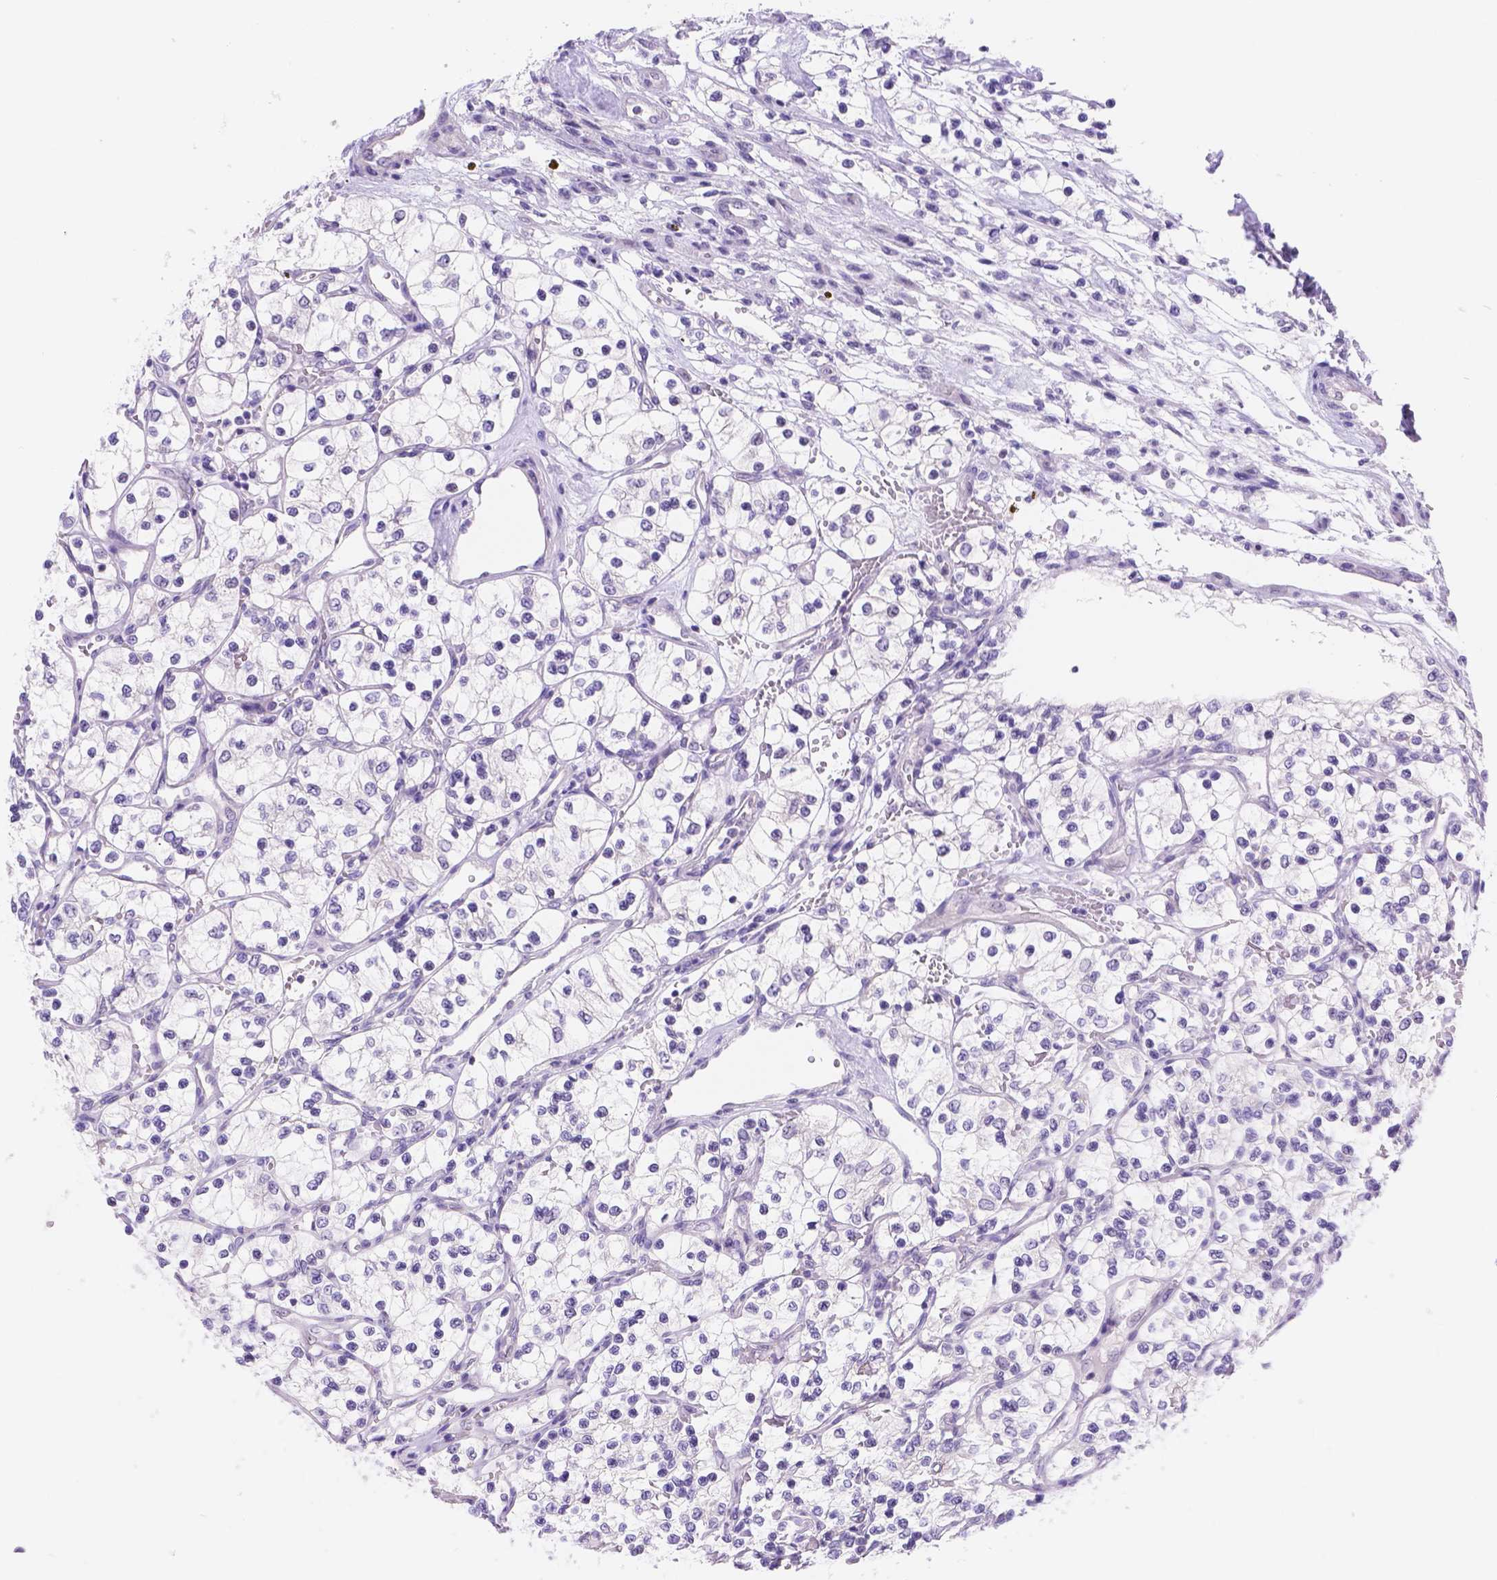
{"staining": {"intensity": "negative", "quantity": "none", "location": "none"}, "tissue": "renal cancer", "cell_type": "Tumor cells", "image_type": "cancer", "snomed": [{"axis": "morphology", "description": "Adenocarcinoma, NOS"}, {"axis": "topography", "description": "Kidney"}], "caption": "IHC image of neoplastic tissue: human renal adenocarcinoma stained with DAB (3,3'-diaminobenzidine) exhibits no significant protein positivity in tumor cells. (IHC, brightfield microscopy, high magnification).", "gene": "CD96", "patient": {"sex": "female", "age": 69}}